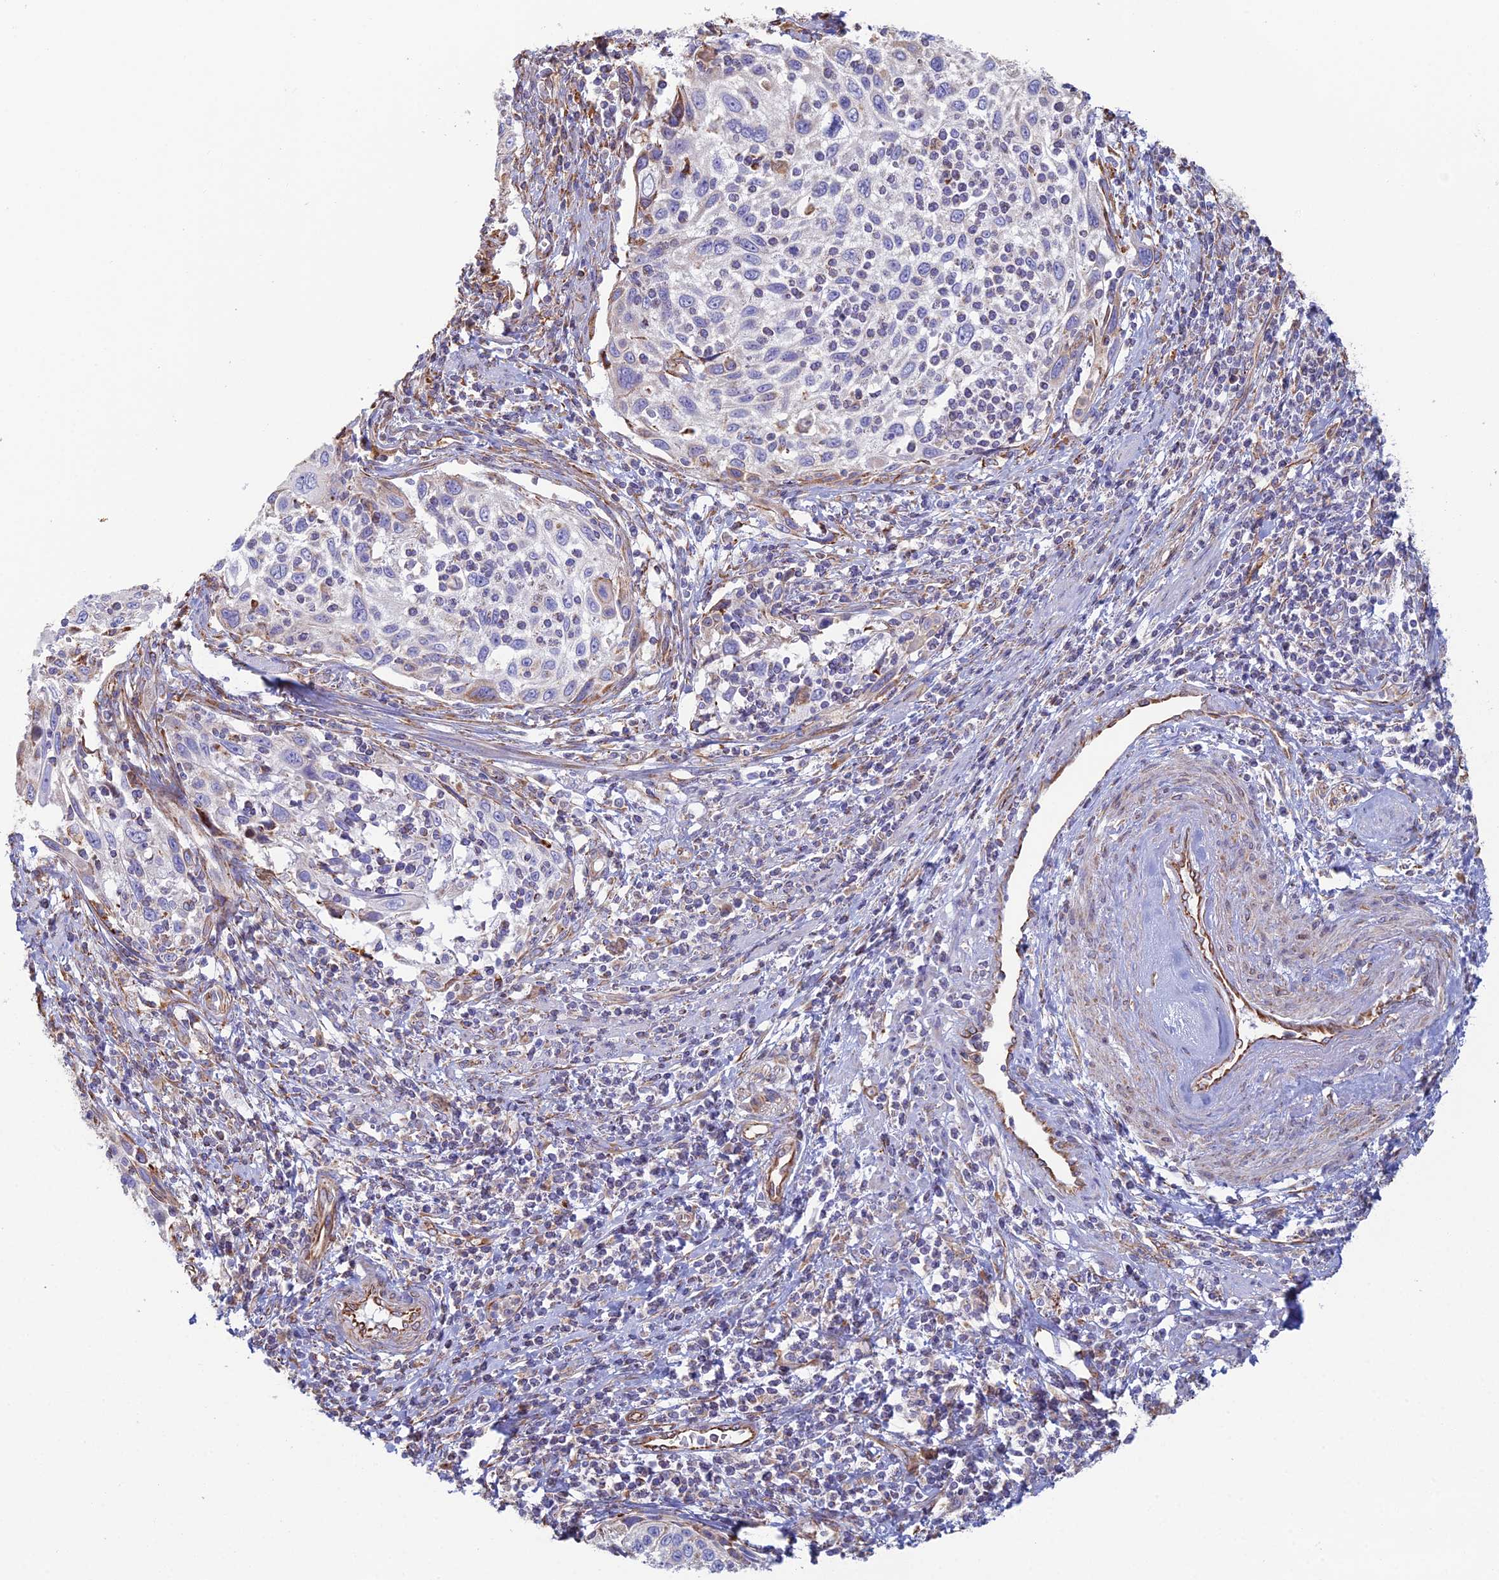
{"staining": {"intensity": "negative", "quantity": "none", "location": "none"}, "tissue": "cervical cancer", "cell_type": "Tumor cells", "image_type": "cancer", "snomed": [{"axis": "morphology", "description": "Squamous cell carcinoma, NOS"}, {"axis": "topography", "description": "Cervix"}], "caption": "Protein analysis of cervical squamous cell carcinoma exhibits no significant staining in tumor cells.", "gene": "CLVS2", "patient": {"sex": "female", "age": 70}}